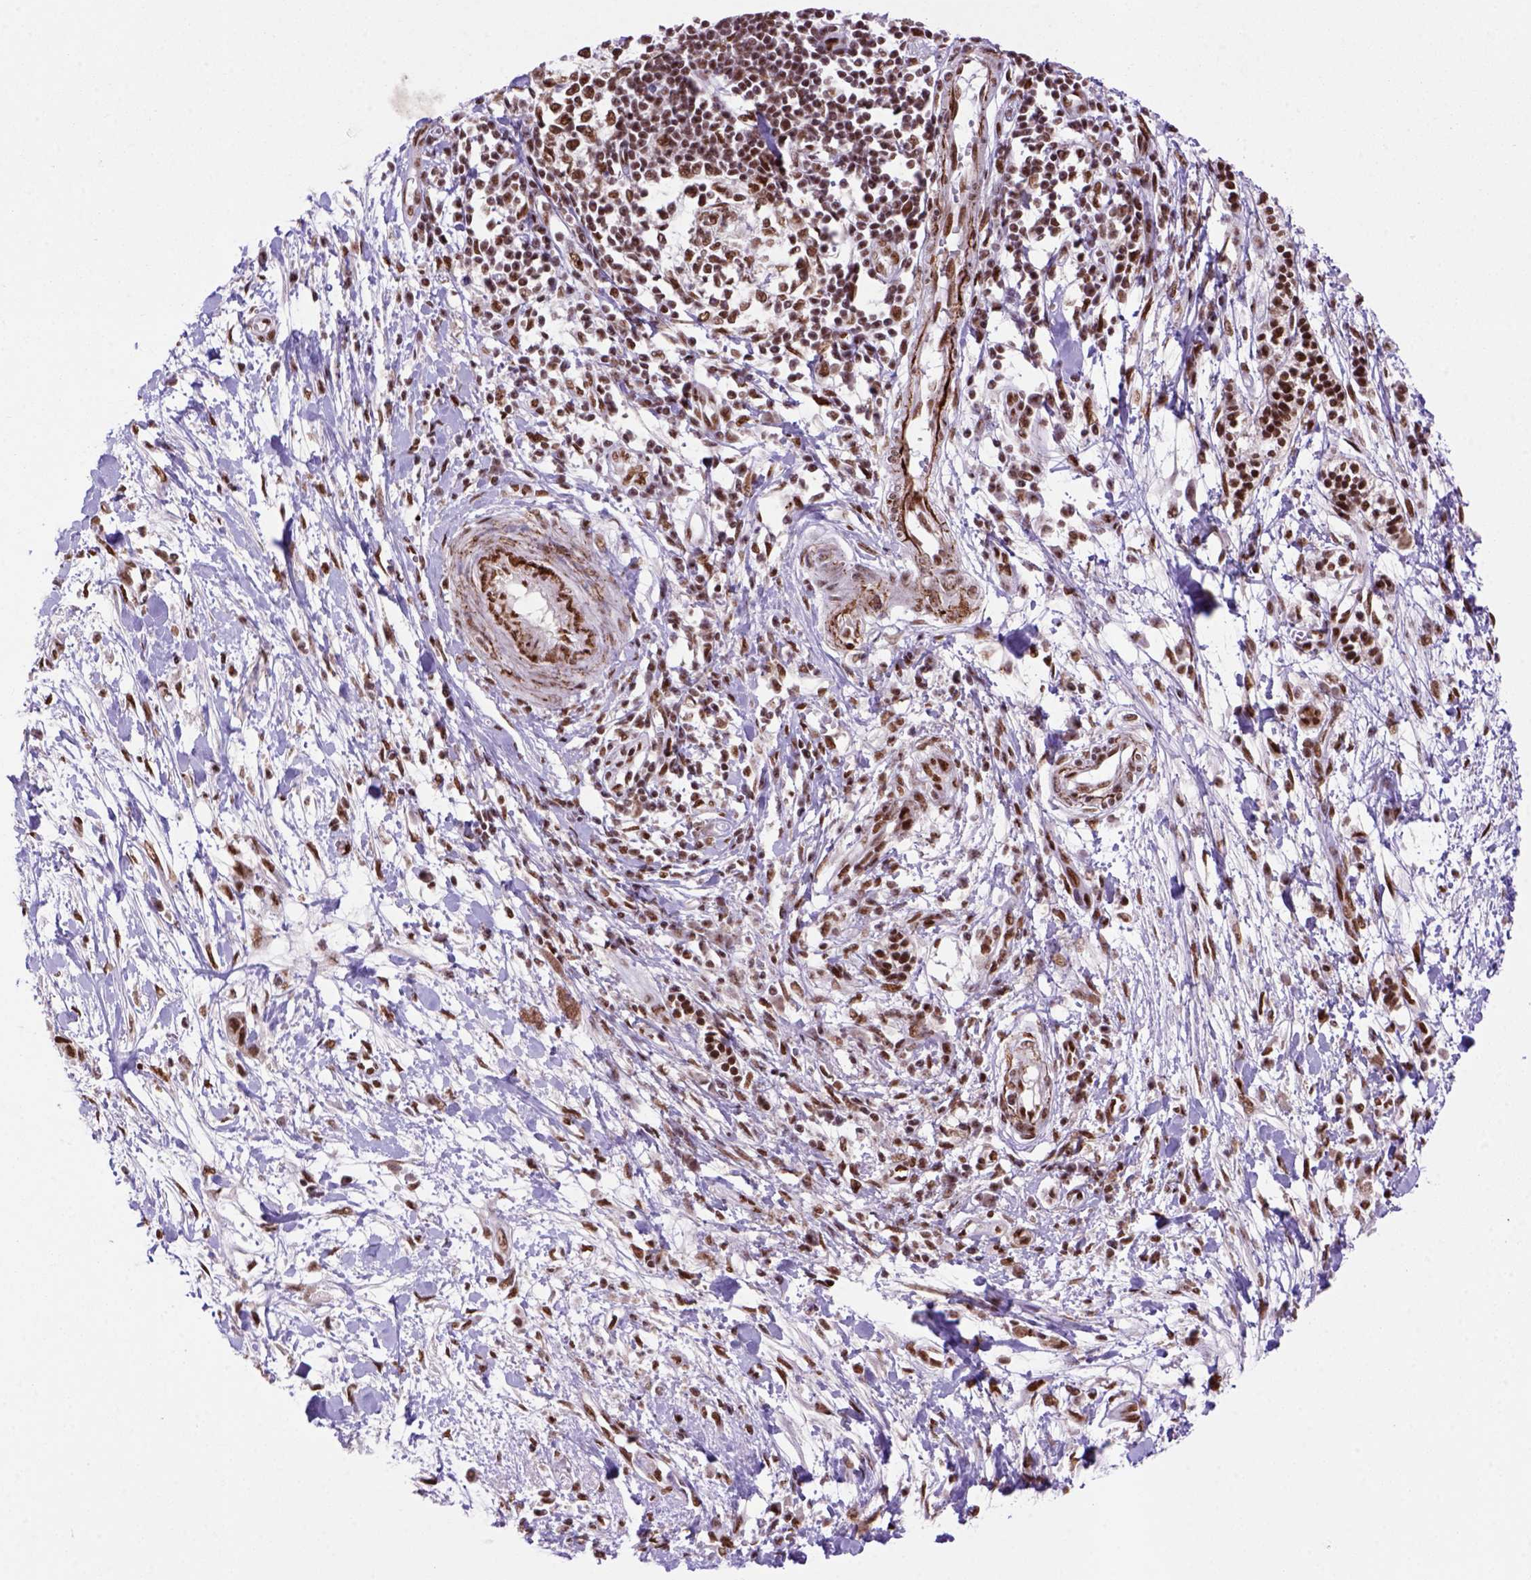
{"staining": {"intensity": "strong", "quantity": ">75%", "location": "nuclear"}, "tissue": "pancreatic cancer", "cell_type": "Tumor cells", "image_type": "cancer", "snomed": [{"axis": "morphology", "description": "Normal tissue, NOS"}, {"axis": "morphology", "description": "Adenocarcinoma, NOS"}, {"axis": "topography", "description": "Lymph node"}, {"axis": "topography", "description": "Pancreas"}], "caption": "Immunohistochemical staining of human pancreatic cancer displays high levels of strong nuclear positivity in approximately >75% of tumor cells. The staining was performed using DAB to visualize the protein expression in brown, while the nuclei were stained in blue with hematoxylin (Magnification: 20x).", "gene": "NSMCE2", "patient": {"sex": "female", "age": 58}}